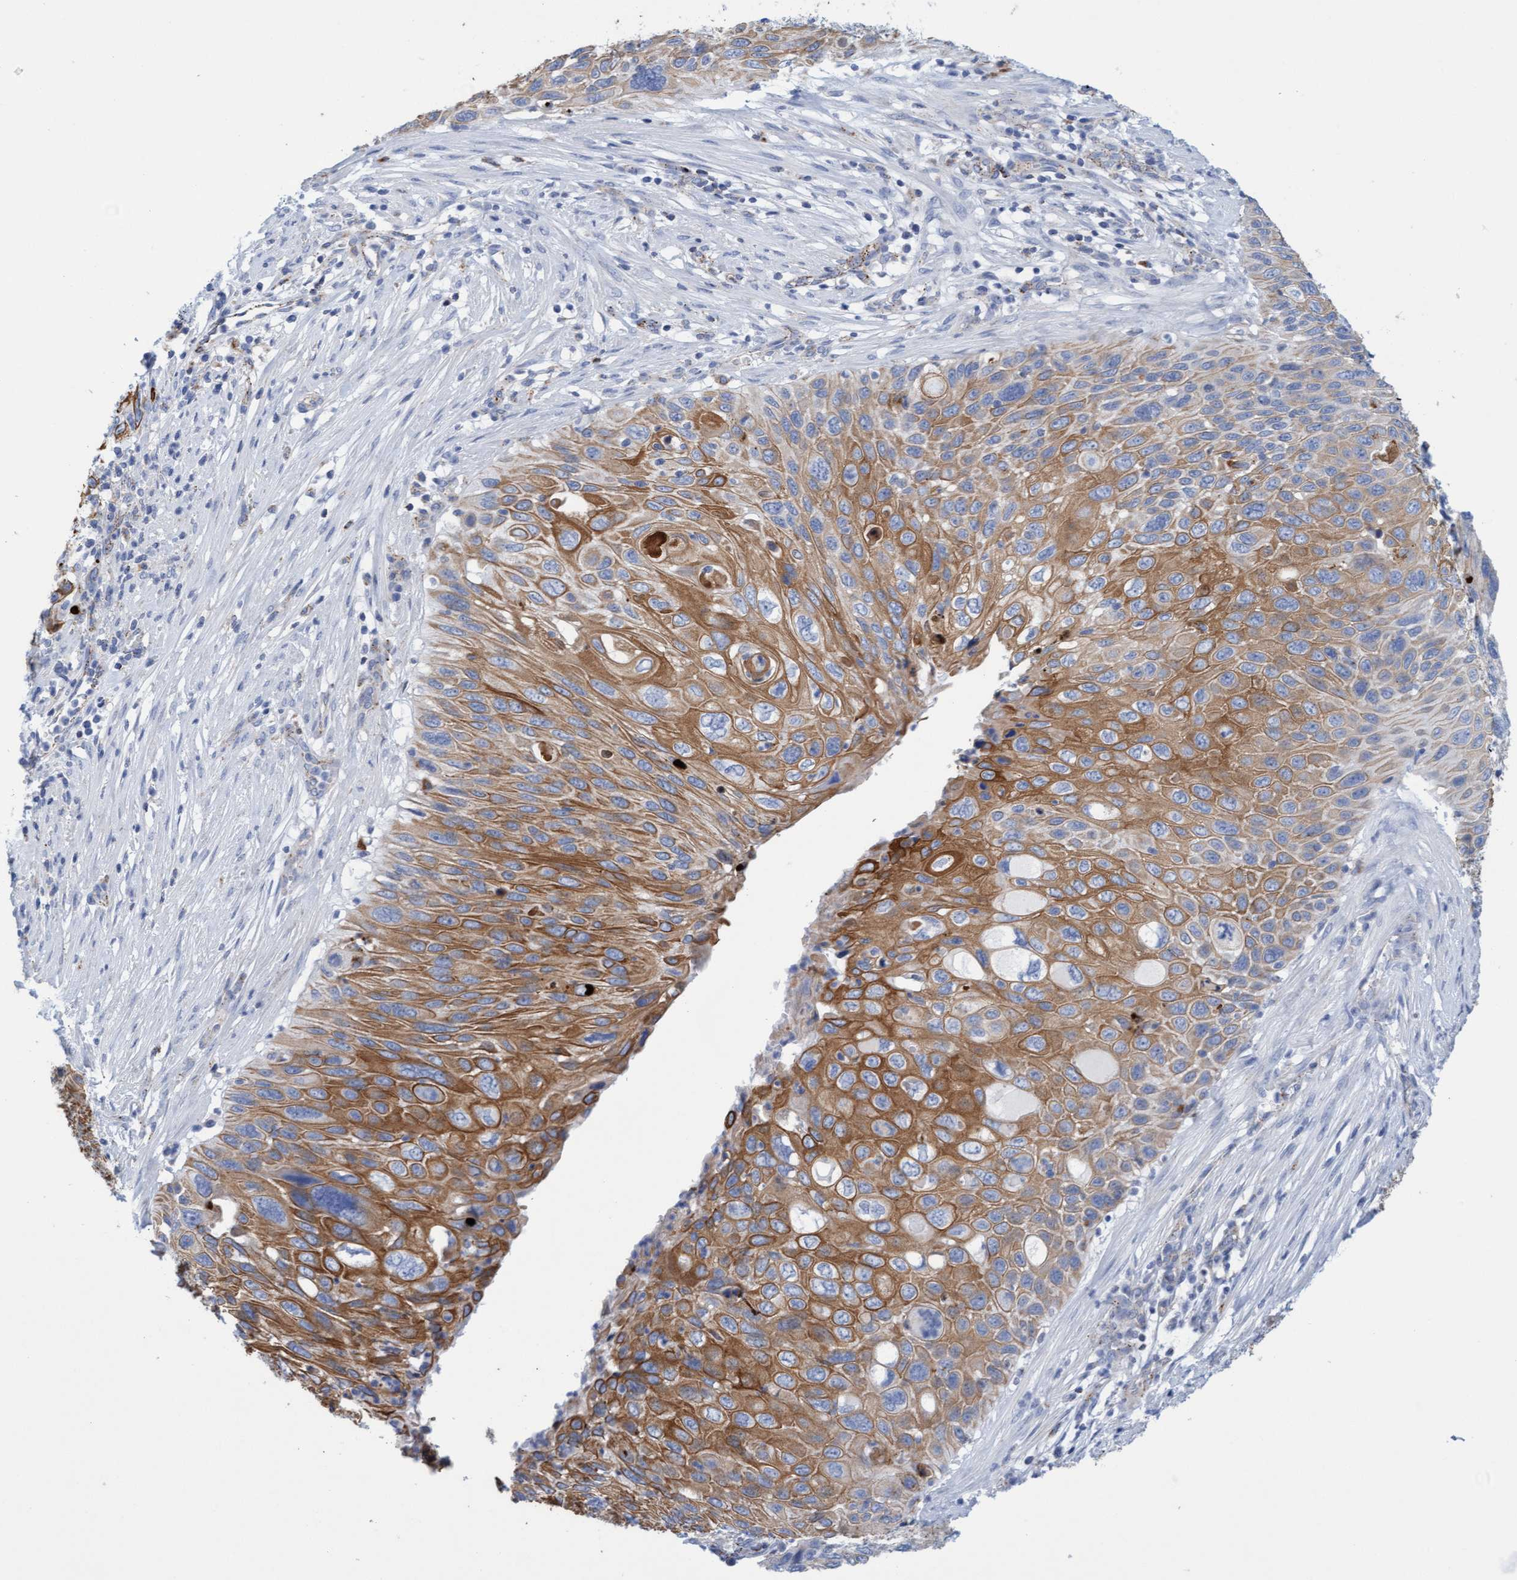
{"staining": {"intensity": "moderate", "quantity": ">75%", "location": "cytoplasmic/membranous"}, "tissue": "cervical cancer", "cell_type": "Tumor cells", "image_type": "cancer", "snomed": [{"axis": "morphology", "description": "Squamous cell carcinoma, NOS"}, {"axis": "topography", "description": "Cervix"}], "caption": "A brown stain highlights moderate cytoplasmic/membranous staining of a protein in cervical squamous cell carcinoma tumor cells.", "gene": "SGSH", "patient": {"sex": "female", "age": 70}}